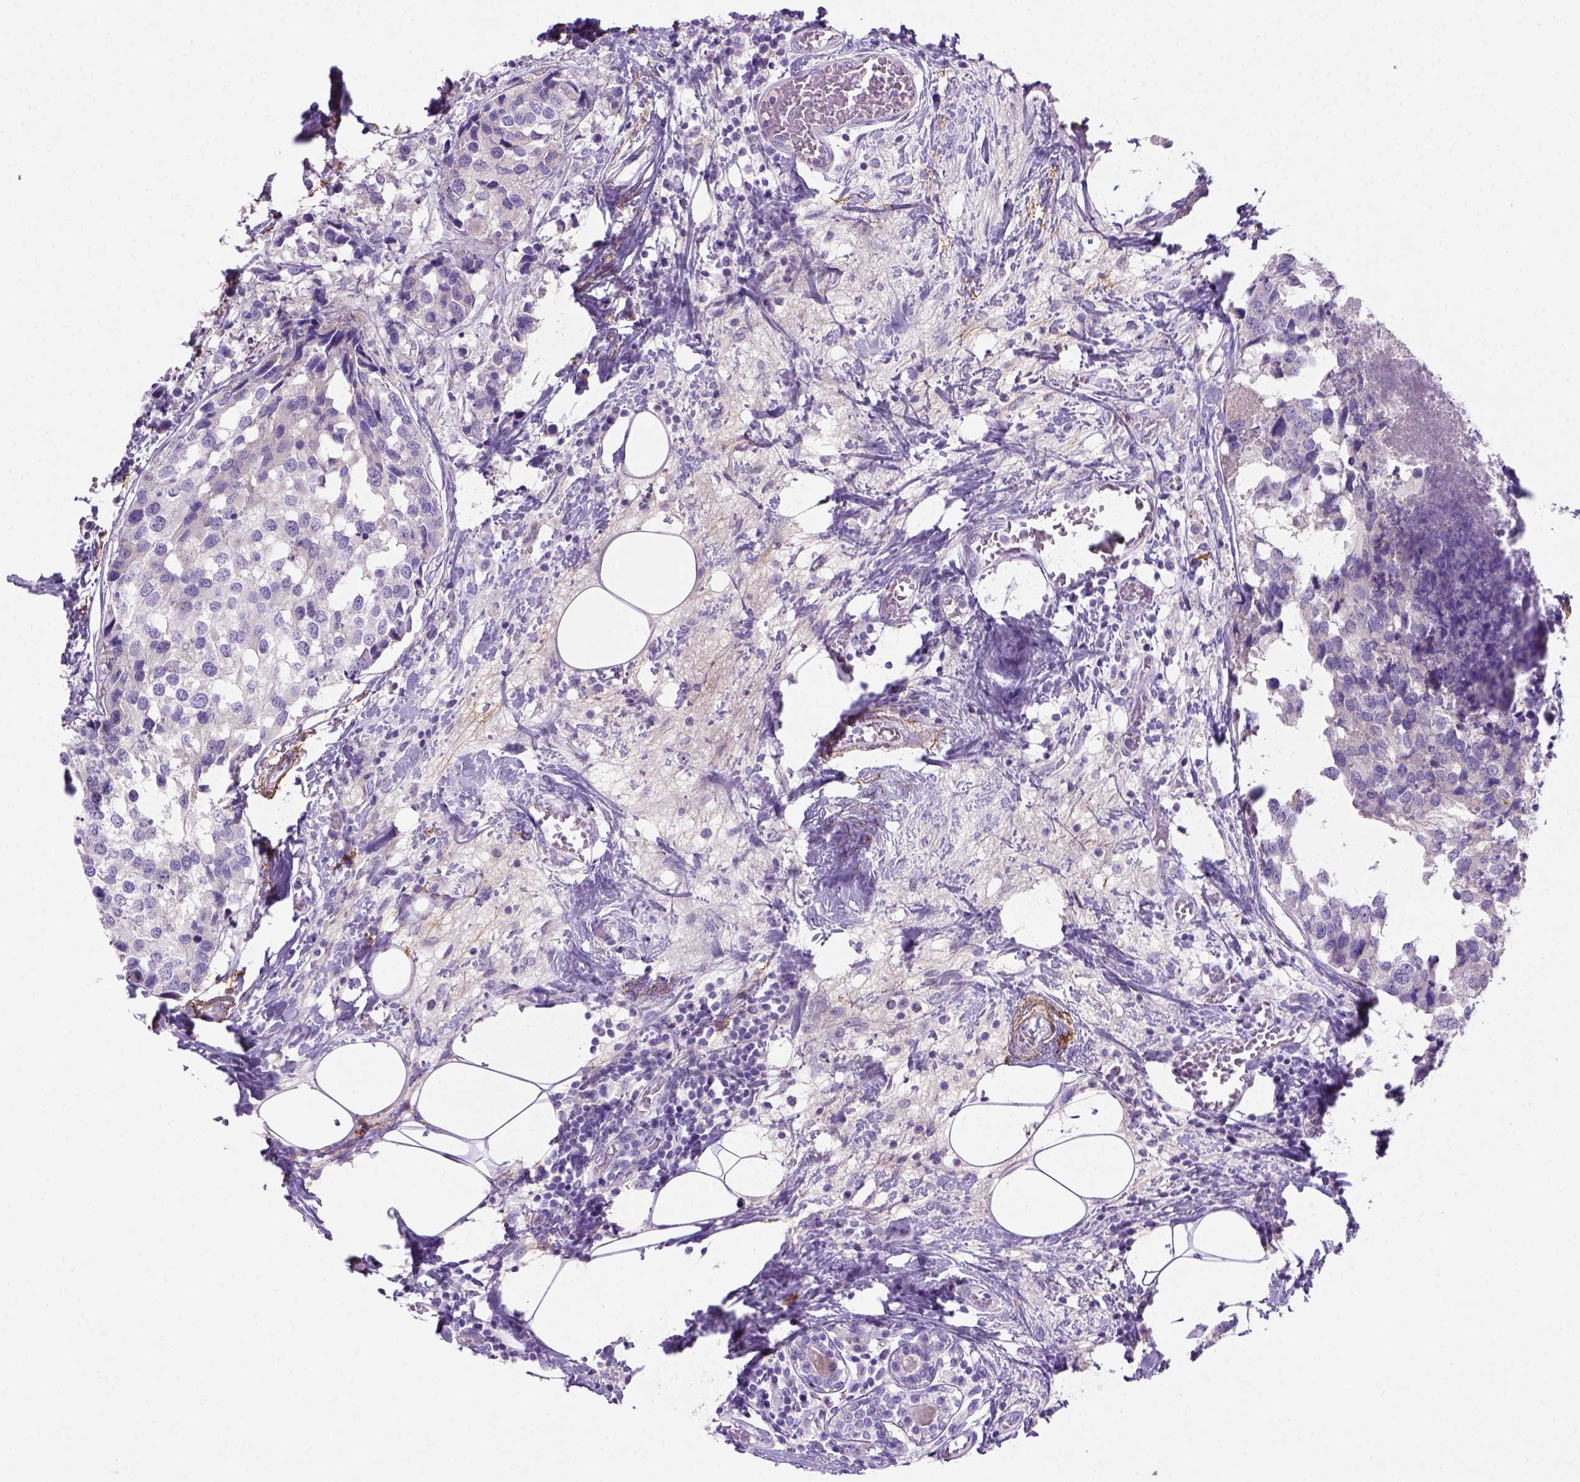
{"staining": {"intensity": "negative", "quantity": "none", "location": "none"}, "tissue": "breast cancer", "cell_type": "Tumor cells", "image_type": "cancer", "snomed": [{"axis": "morphology", "description": "Lobular carcinoma"}, {"axis": "topography", "description": "Breast"}], "caption": "Tumor cells are negative for brown protein staining in breast cancer. (IHC, brightfield microscopy, high magnification).", "gene": "SIRPD", "patient": {"sex": "female", "age": 59}}